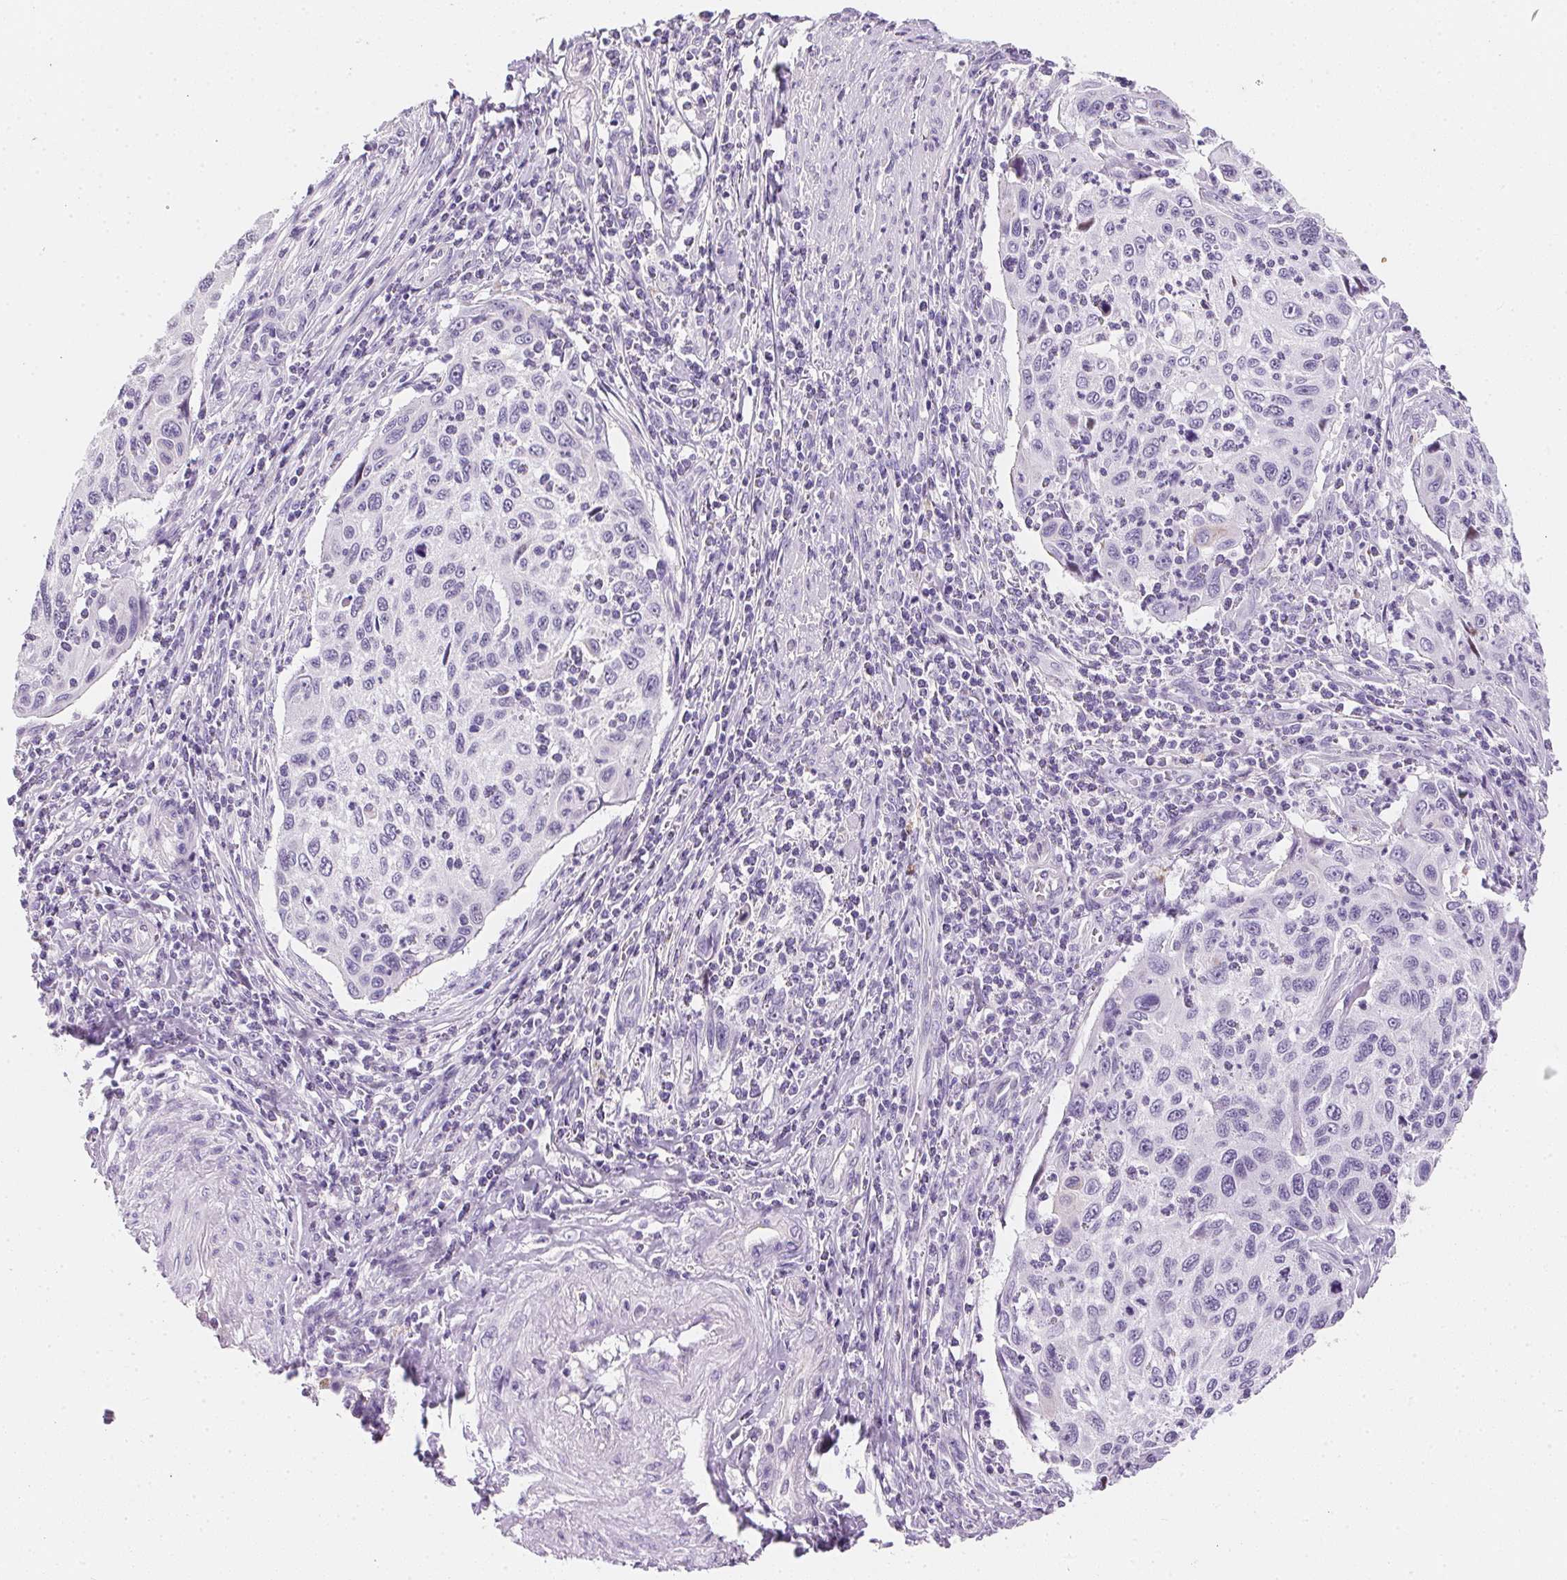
{"staining": {"intensity": "negative", "quantity": "none", "location": "none"}, "tissue": "cervical cancer", "cell_type": "Tumor cells", "image_type": "cancer", "snomed": [{"axis": "morphology", "description": "Squamous cell carcinoma, NOS"}, {"axis": "topography", "description": "Cervix"}], "caption": "Photomicrograph shows no protein staining in tumor cells of cervical cancer tissue.", "gene": "AQP5", "patient": {"sex": "female", "age": 70}}